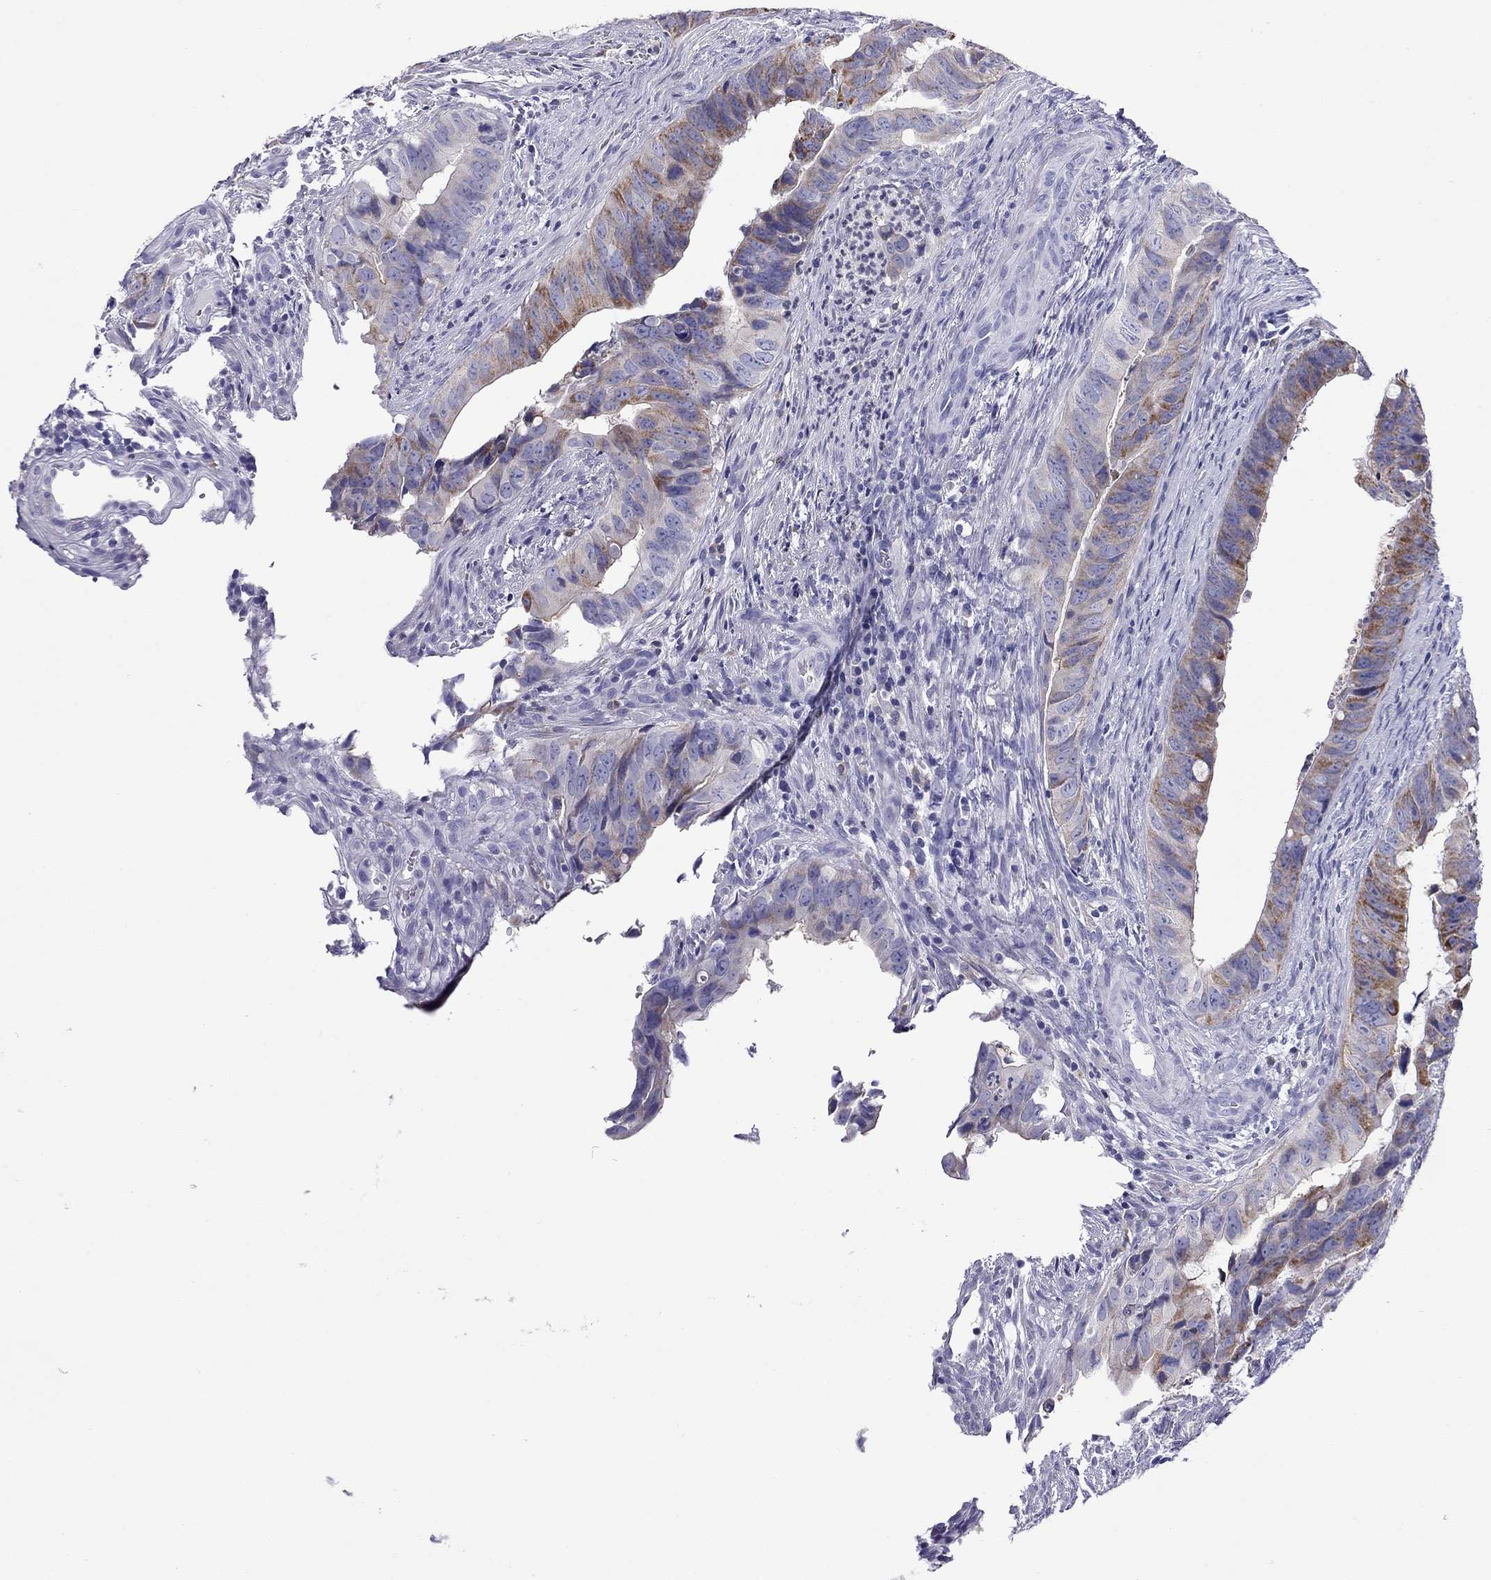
{"staining": {"intensity": "moderate", "quantity": "<25%", "location": "cytoplasmic/membranous"}, "tissue": "colorectal cancer", "cell_type": "Tumor cells", "image_type": "cancer", "snomed": [{"axis": "morphology", "description": "Adenocarcinoma, NOS"}, {"axis": "topography", "description": "Colon"}], "caption": "IHC (DAB (3,3'-diaminobenzidine)) staining of human adenocarcinoma (colorectal) exhibits moderate cytoplasmic/membranous protein expression in approximately <25% of tumor cells.", "gene": "SLC46A2", "patient": {"sex": "female", "age": 82}}